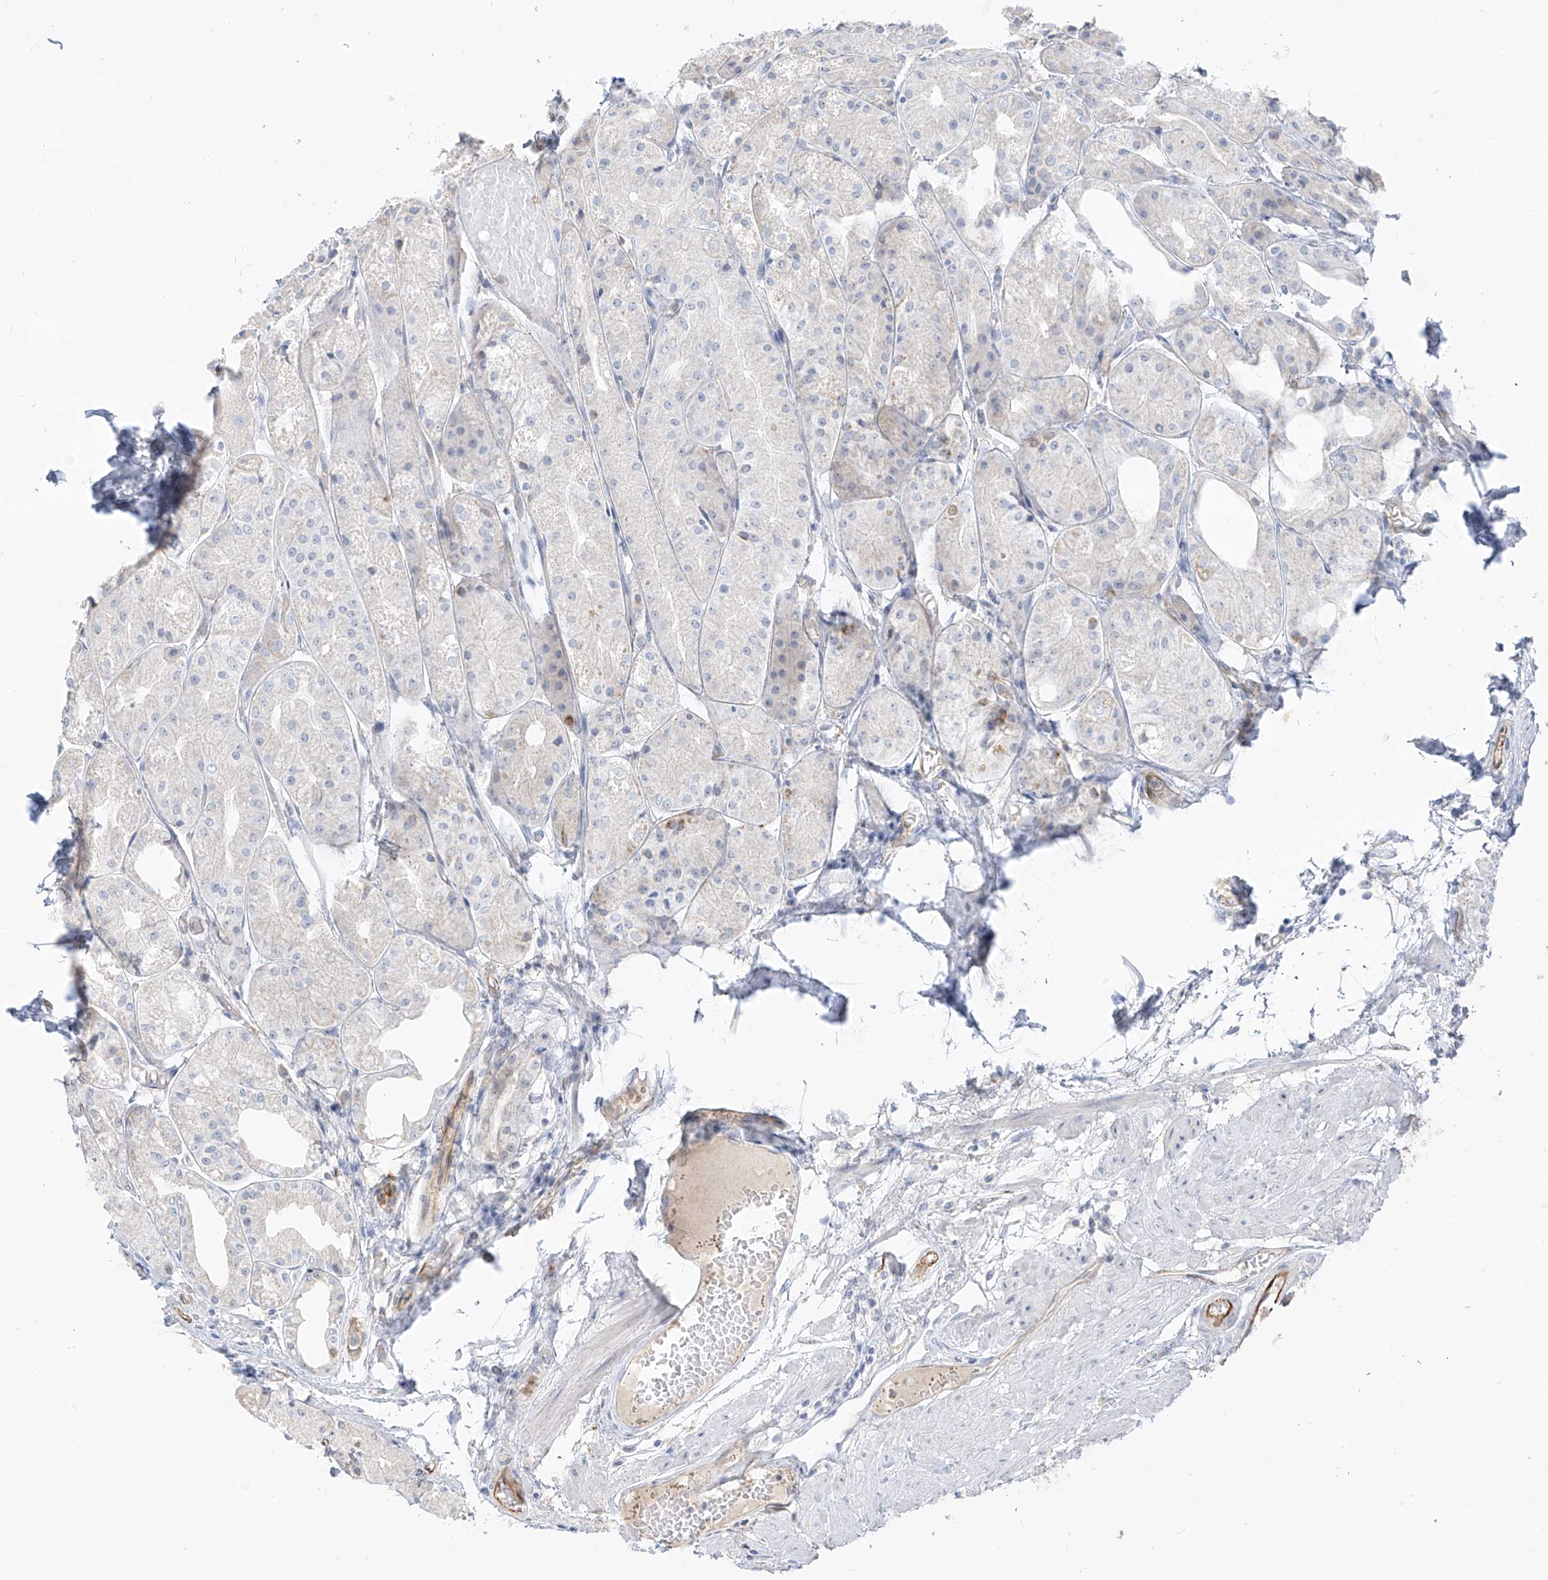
{"staining": {"intensity": "negative", "quantity": "none", "location": "none"}, "tissue": "stomach", "cell_type": "Glandular cells", "image_type": "normal", "snomed": [{"axis": "morphology", "description": "Normal tissue, NOS"}, {"axis": "topography", "description": "Stomach, upper"}], "caption": "The immunohistochemistry photomicrograph has no significant staining in glandular cells of stomach. (Stains: DAB immunohistochemistry with hematoxylin counter stain, Microscopy: brightfield microscopy at high magnification).", "gene": "C2orf42", "patient": {"sex": "male", "age": 72}}